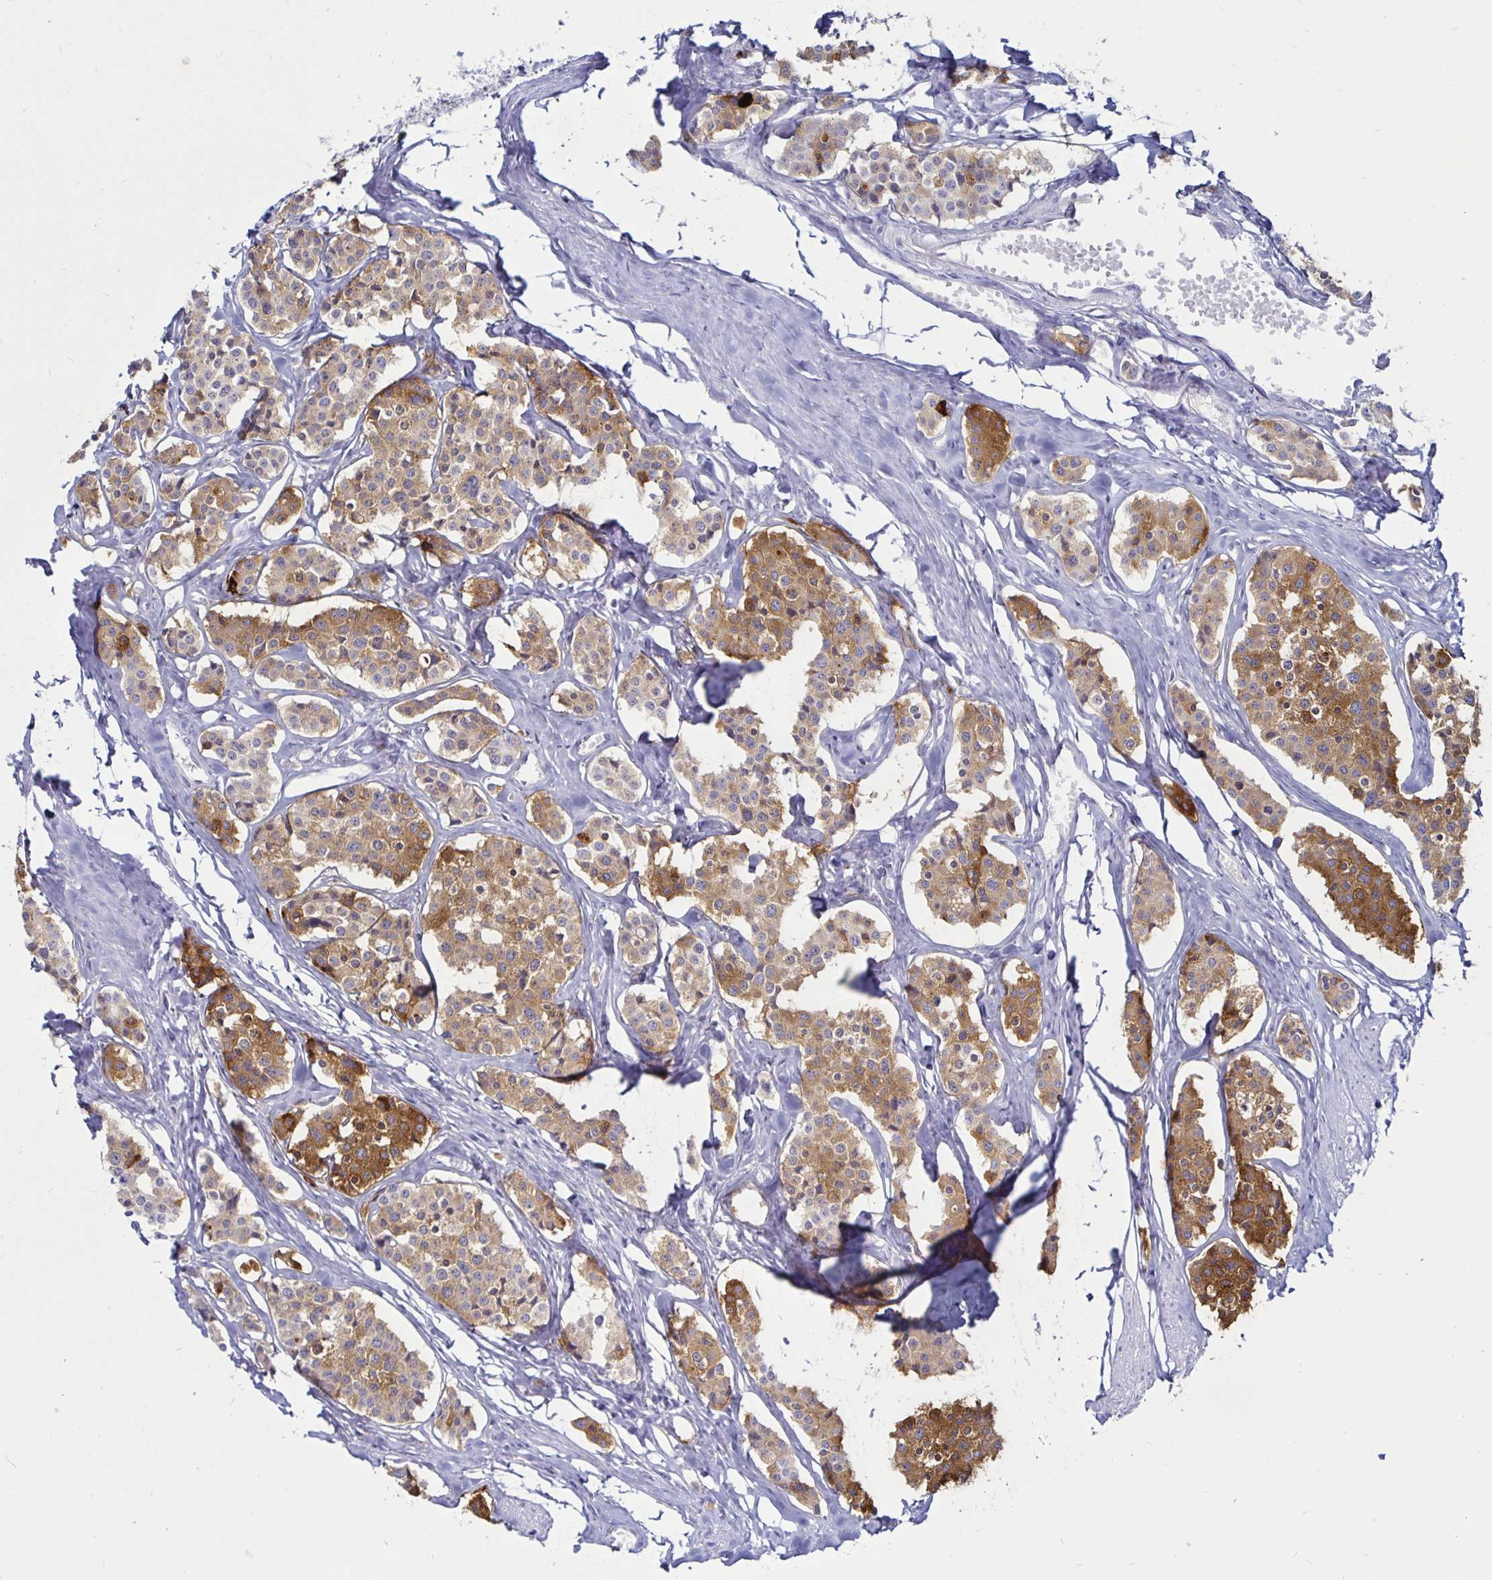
{"staining": {"intensity": "moderate", "quantity": "25%-75%", "location": "cytoplasmic/membranous"}, "tissue": "carcinoid", "cell_type": "Tumor cells", "image_type": "cancer", "snomed": [{"axis": "morphology", "description": "Carcinoid, malignant, NOS"}, {"axis": "topography", "description": "Small intestine"}], "caption": "This photomicrograph demonstrates carcinoid stained with IHC to label a protein in brown. The cytoplasmic/membranous of tumor cells show moderate positivity for the protein. Nuclei are counter-stained blue.", "gene": "TIMP1", "patient": {"sex": "male", "age": 60}}